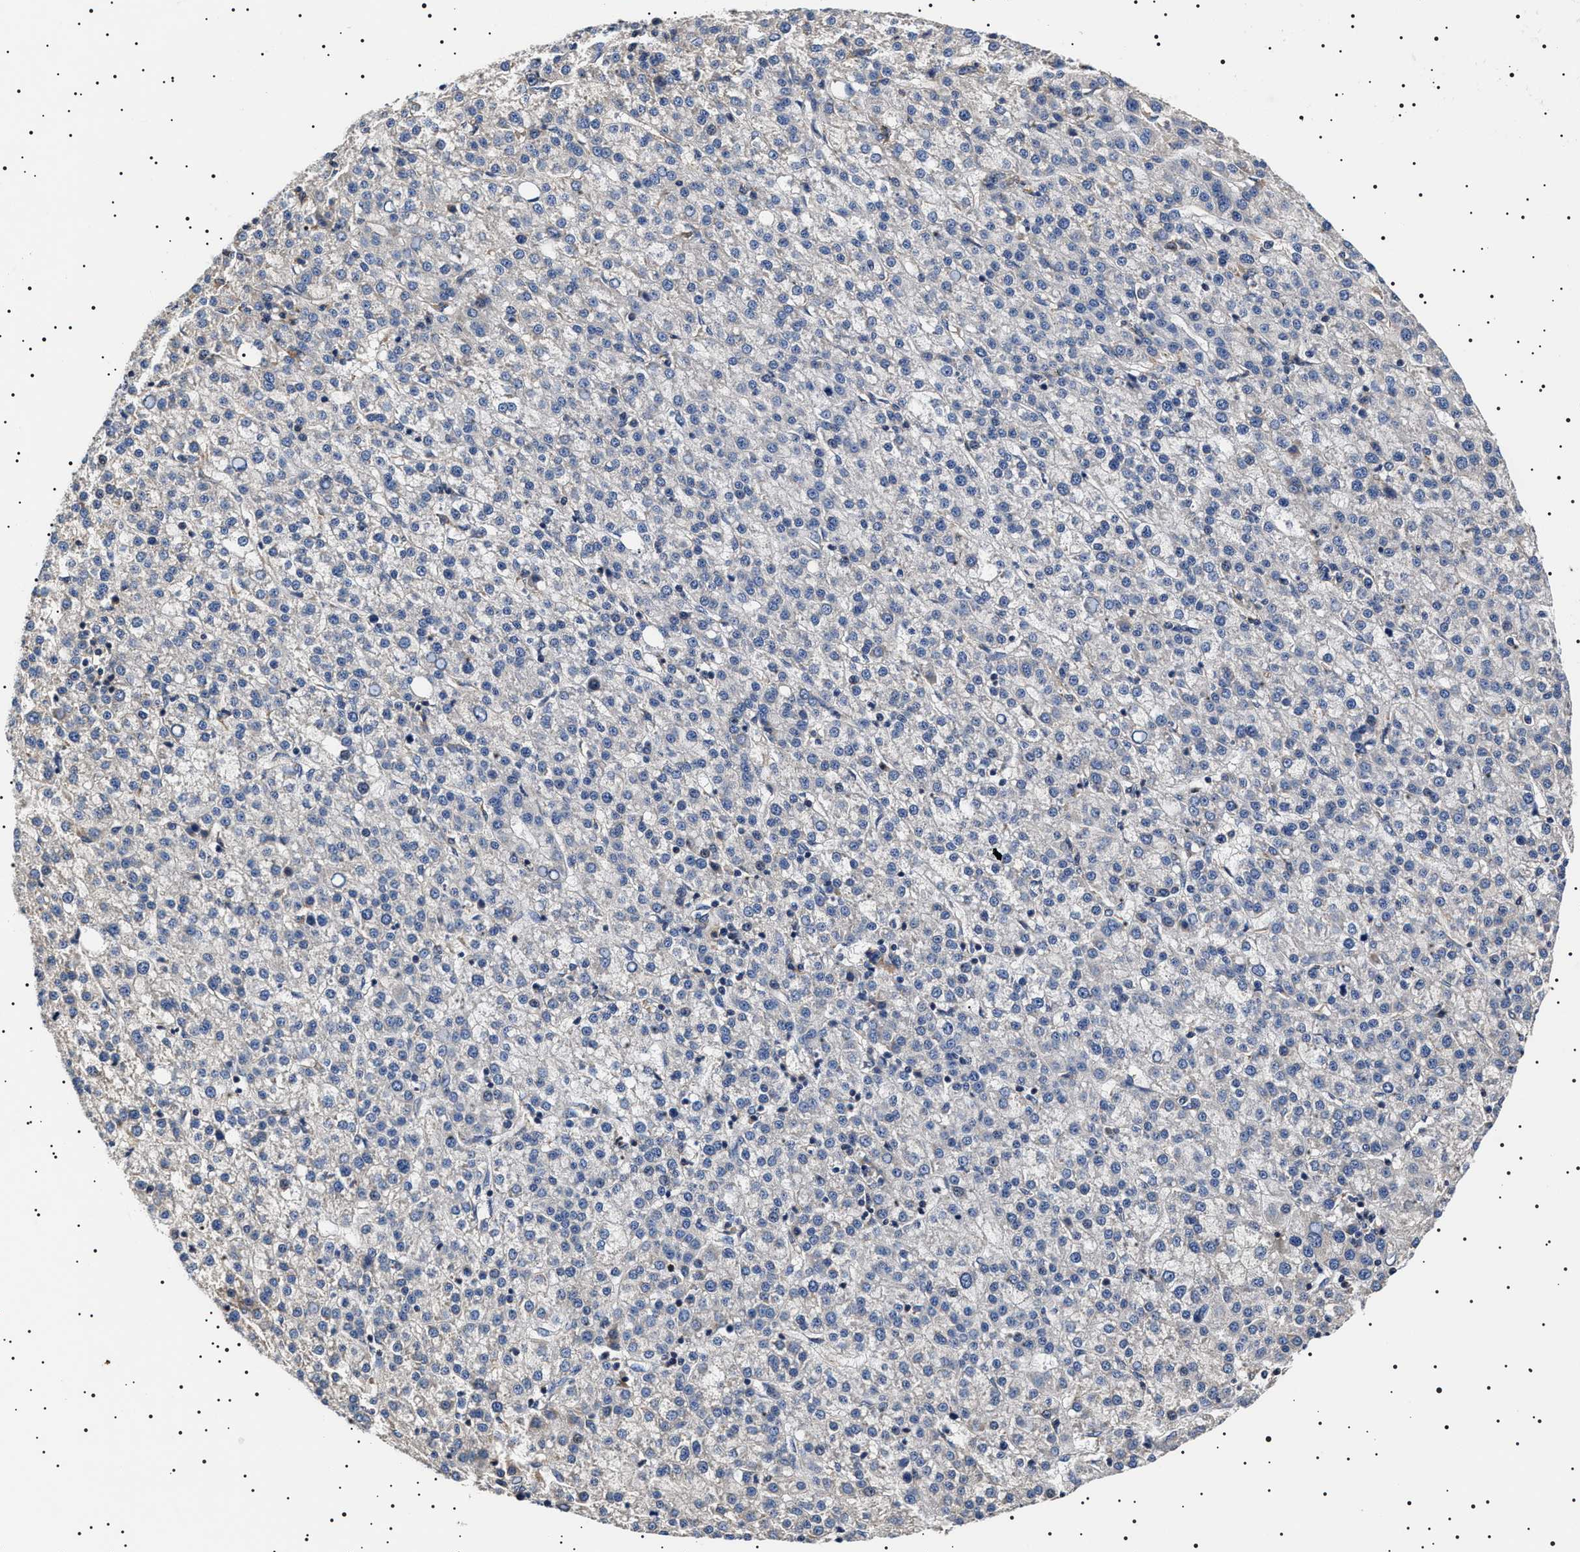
{"staining": {"intensity": "negative", "quantity": "none", "location": "none"}, "tissue": "liver cancer", "cell_type": "Tumor cells", "image_type": "cancer", "snomed": [{"axis": "morphology", "description": "Carcinoma, Hepatocellular, NOS"}, {"axis": "topography", "description": "Liver"}], "caption": "Image shows no significant protein staining in tumor cells of liver cancer.", "gene": "SLC4A7", "patient": {"sex": "female", "age": 58}}